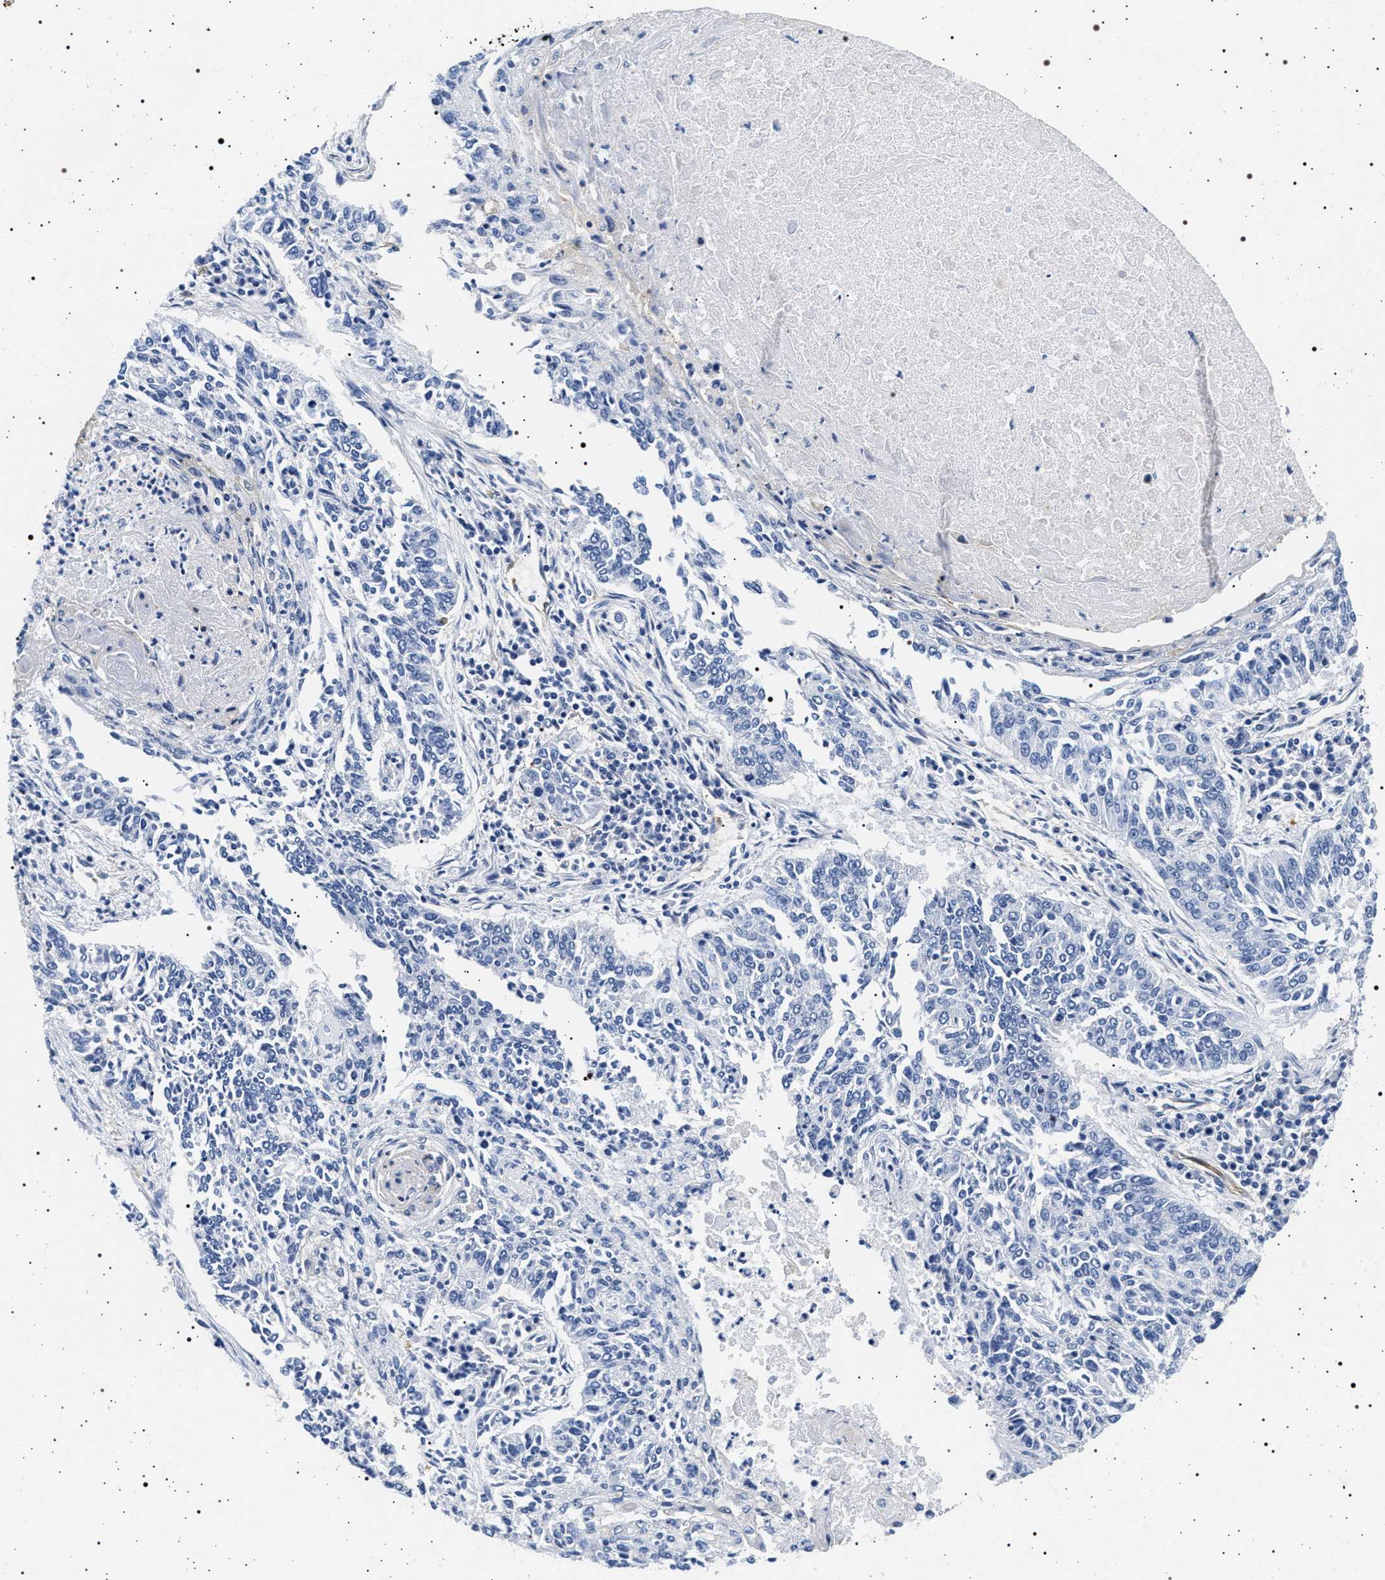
{"staining": {"intensity": "negative", "quantity": "none", "location": "none"}, "tissue": "lung cancer", "cell_type": "Tumor cells", "image_type": "cancer", "snomed": [{"axis": "morphology", "description": "Normal tissue, NOS"}, {"axis": "morphology", "description": "Squamous cell carcinoma, NOS"}, {"axis": "topography", "description": "Cartilage tissue"}, {"axis": "topography", "description": "Bronchus"}, {"axis": "topography", "description": "Lung"}], "caption": "A photomicrograph of lung cancer stained for a protein exhibits no brown staining in tumor cells.", "gene": "HSD17B1", "patient": {"sex": "female", "age": 49}}